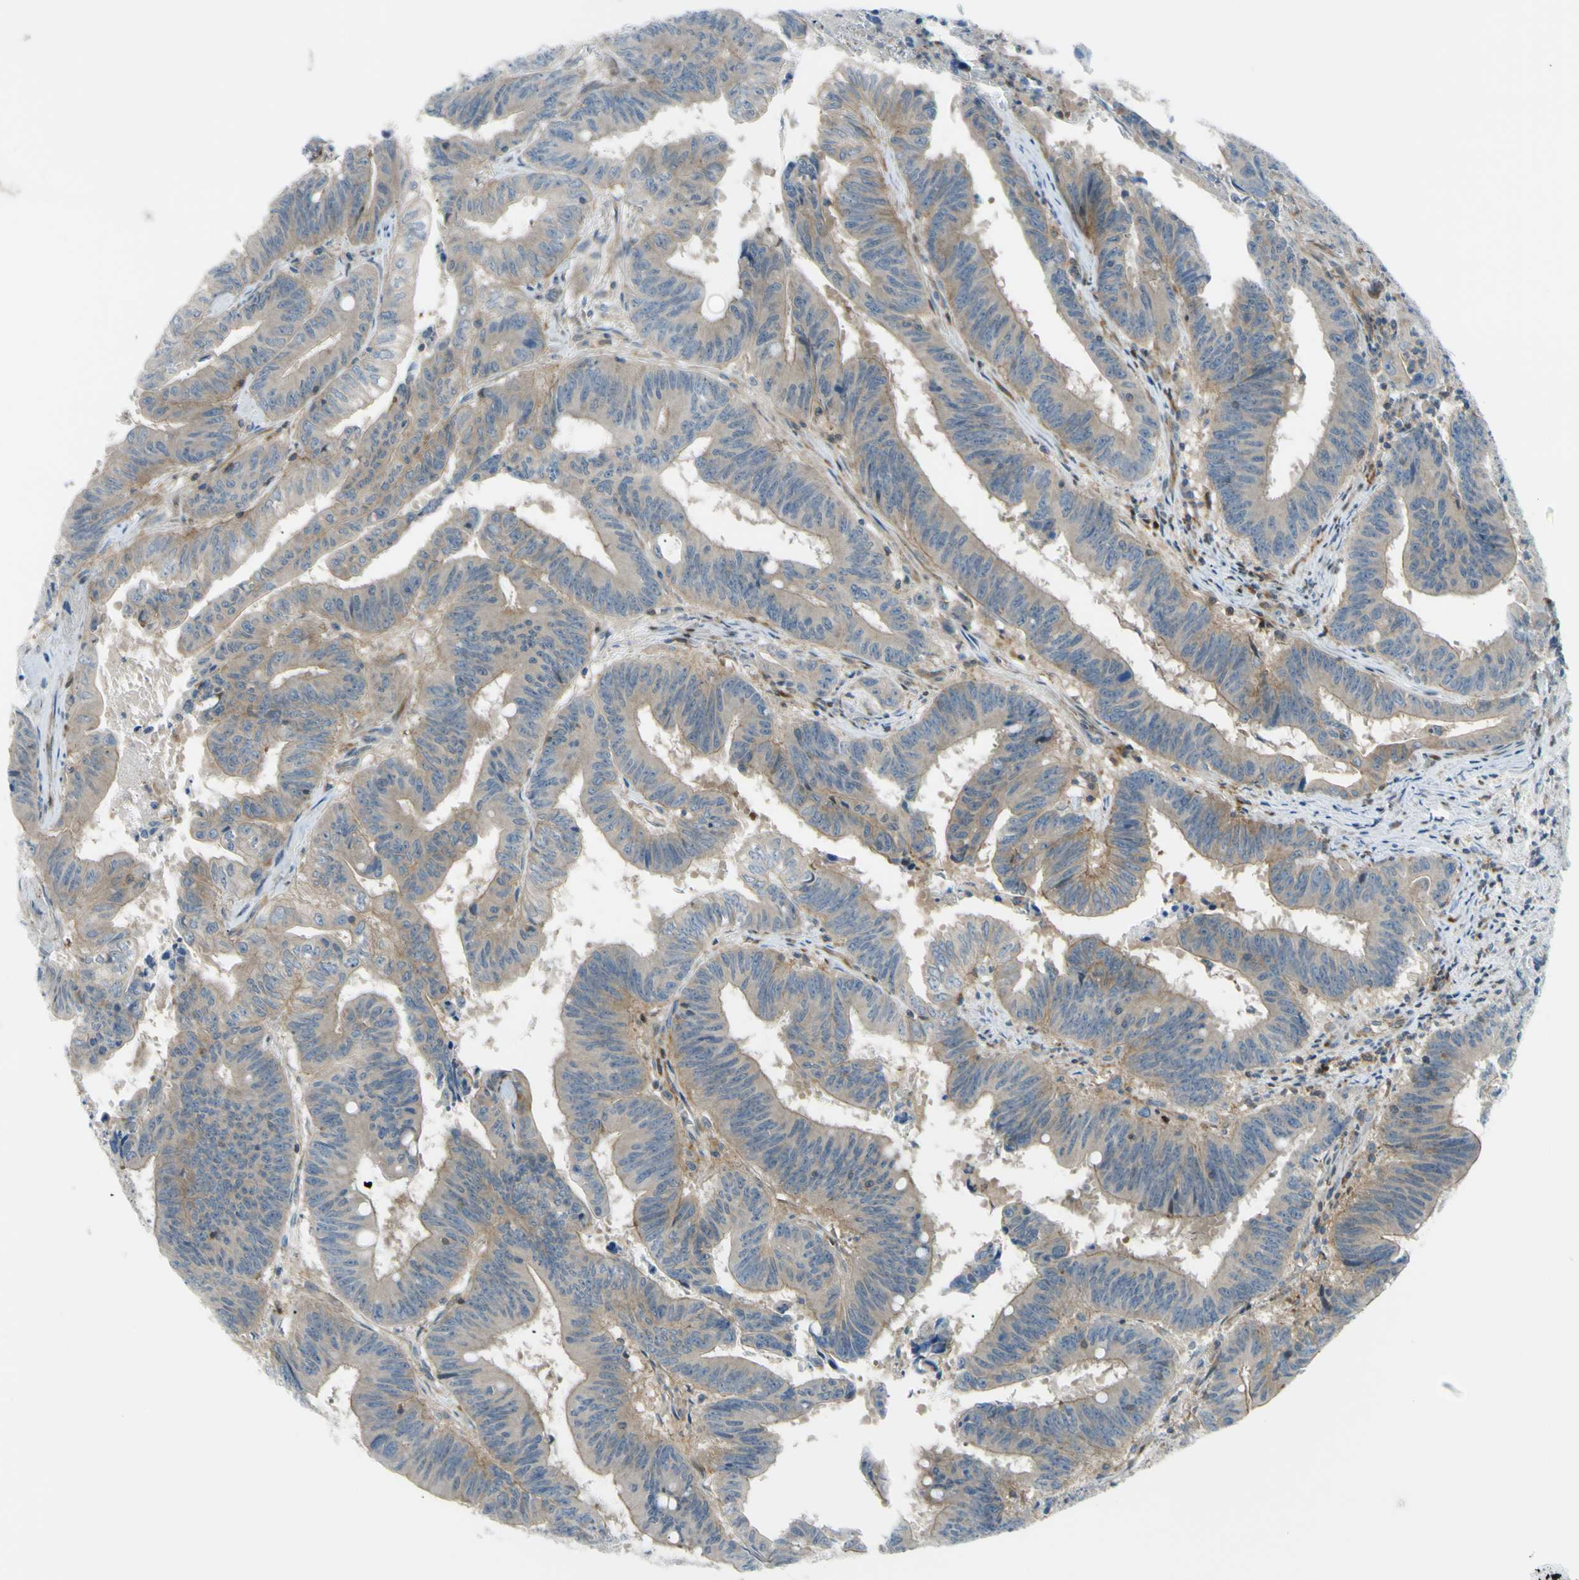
{"staining": {"intensity": "moderate", "quantity": ">75%", "location": "cytoplasmic/membranous"}, "tissue": "colorectal cancer", "cell_type": "Tumor cells", "image_type": "cancer", "snomed": [{"axis": "morphology", "description": "Adenocarcinoma, NOS"}, {"axis": "topography", "description": "Colon"}], "caption": "Colorectal adenocarcinoma stained with immunohistochemistry shows moderate cytoplasmic/membranous positivity in approximately >75% of tumor cells.", "gene": "PAK2", "patient": {"sex": "male", "age": 45}}